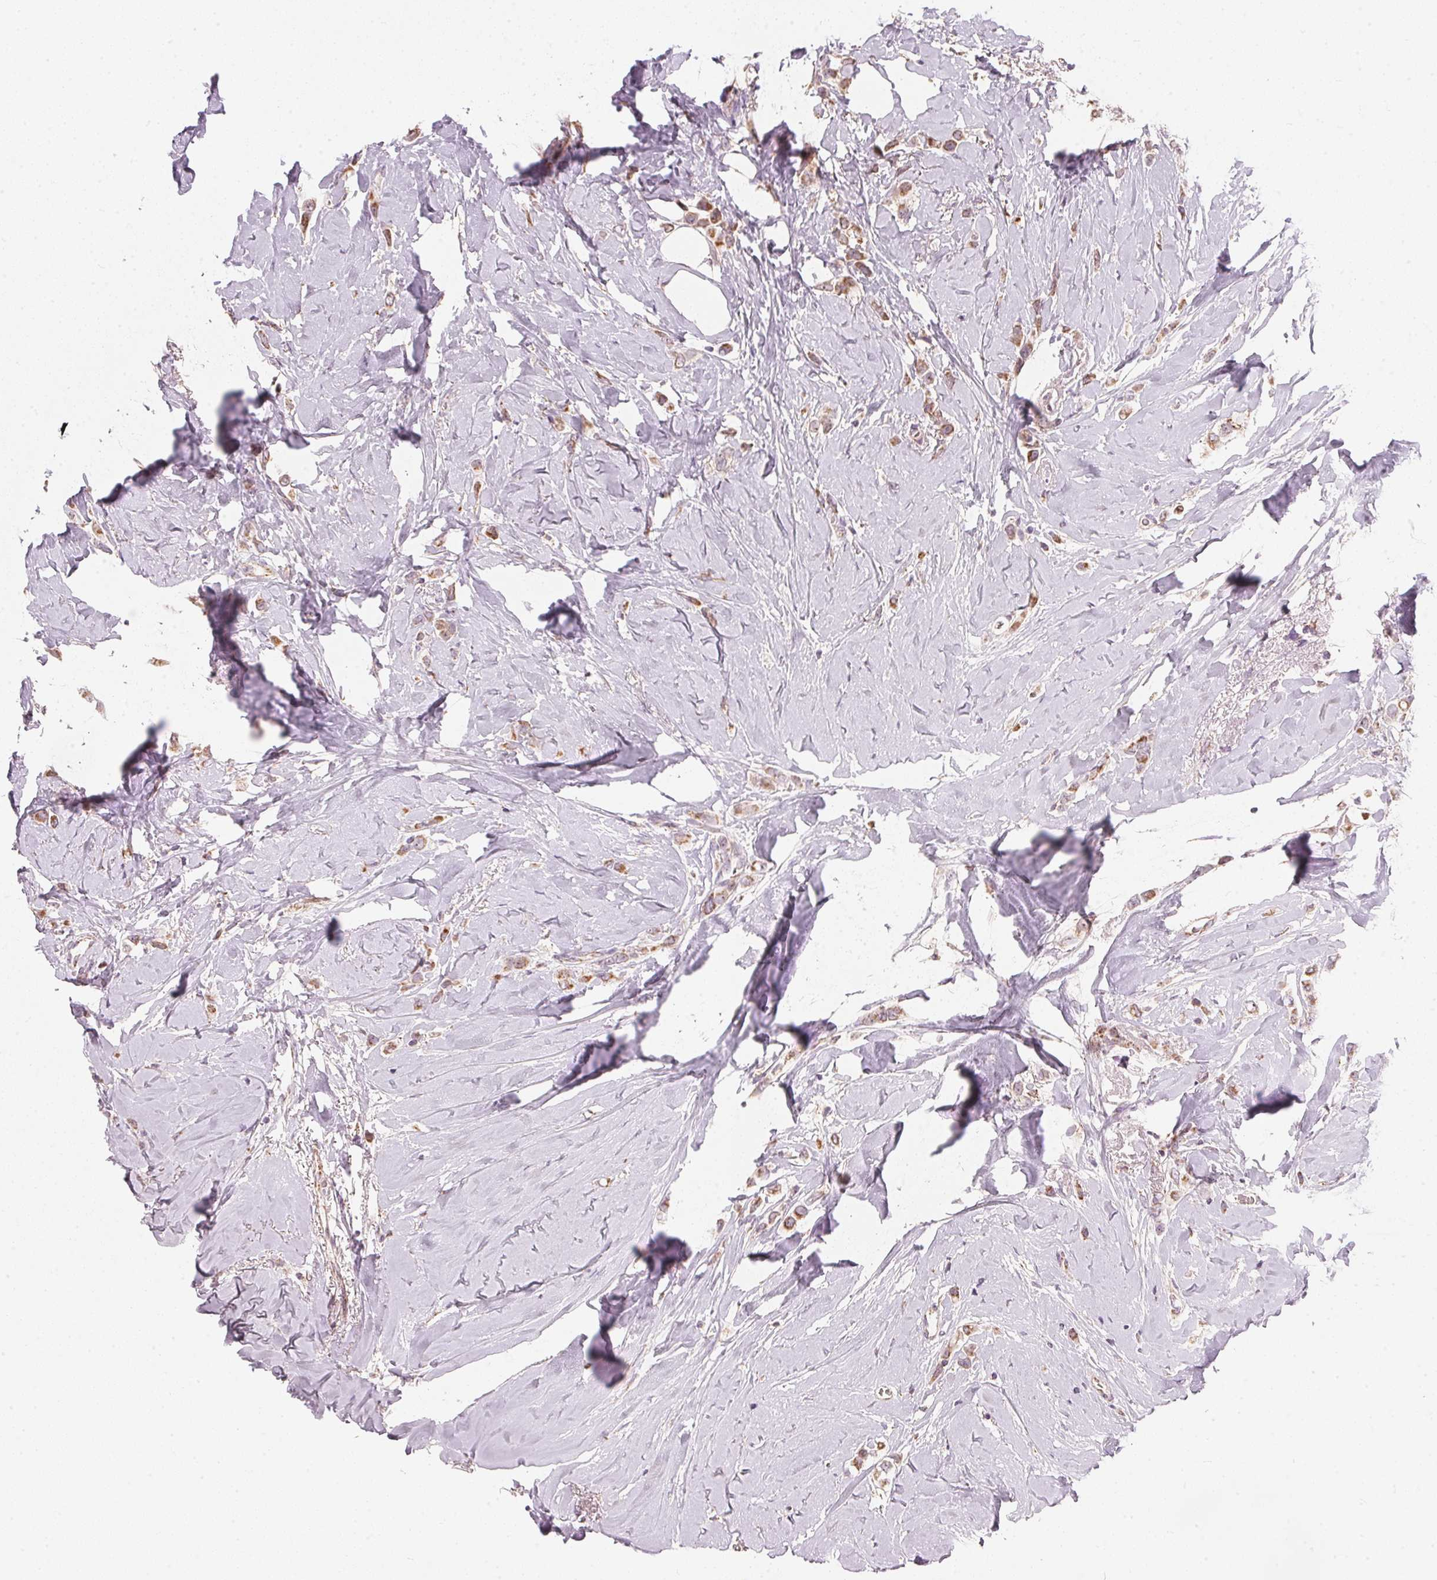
{"staining": {"intensity": "moderate", "quantity": ">75%", "location": "cytoplasmic/membranous"}, "tissue": "breast cancer", "cell_type": "Tumor cells", "image_type": "cancer", "snomed": [{"axis": "morphology", "description": "Lobular carcinoma"}, {"axis": "topography", "description": "Breast"}], "caption": "Human breast cancer stained for a protein (brown) demonstrates moderate cytoplasmic/membranous positive staining in about >75% of tumor cells.", "gene": "COQ7", "patient": {"sex": "female", "age": 66}}